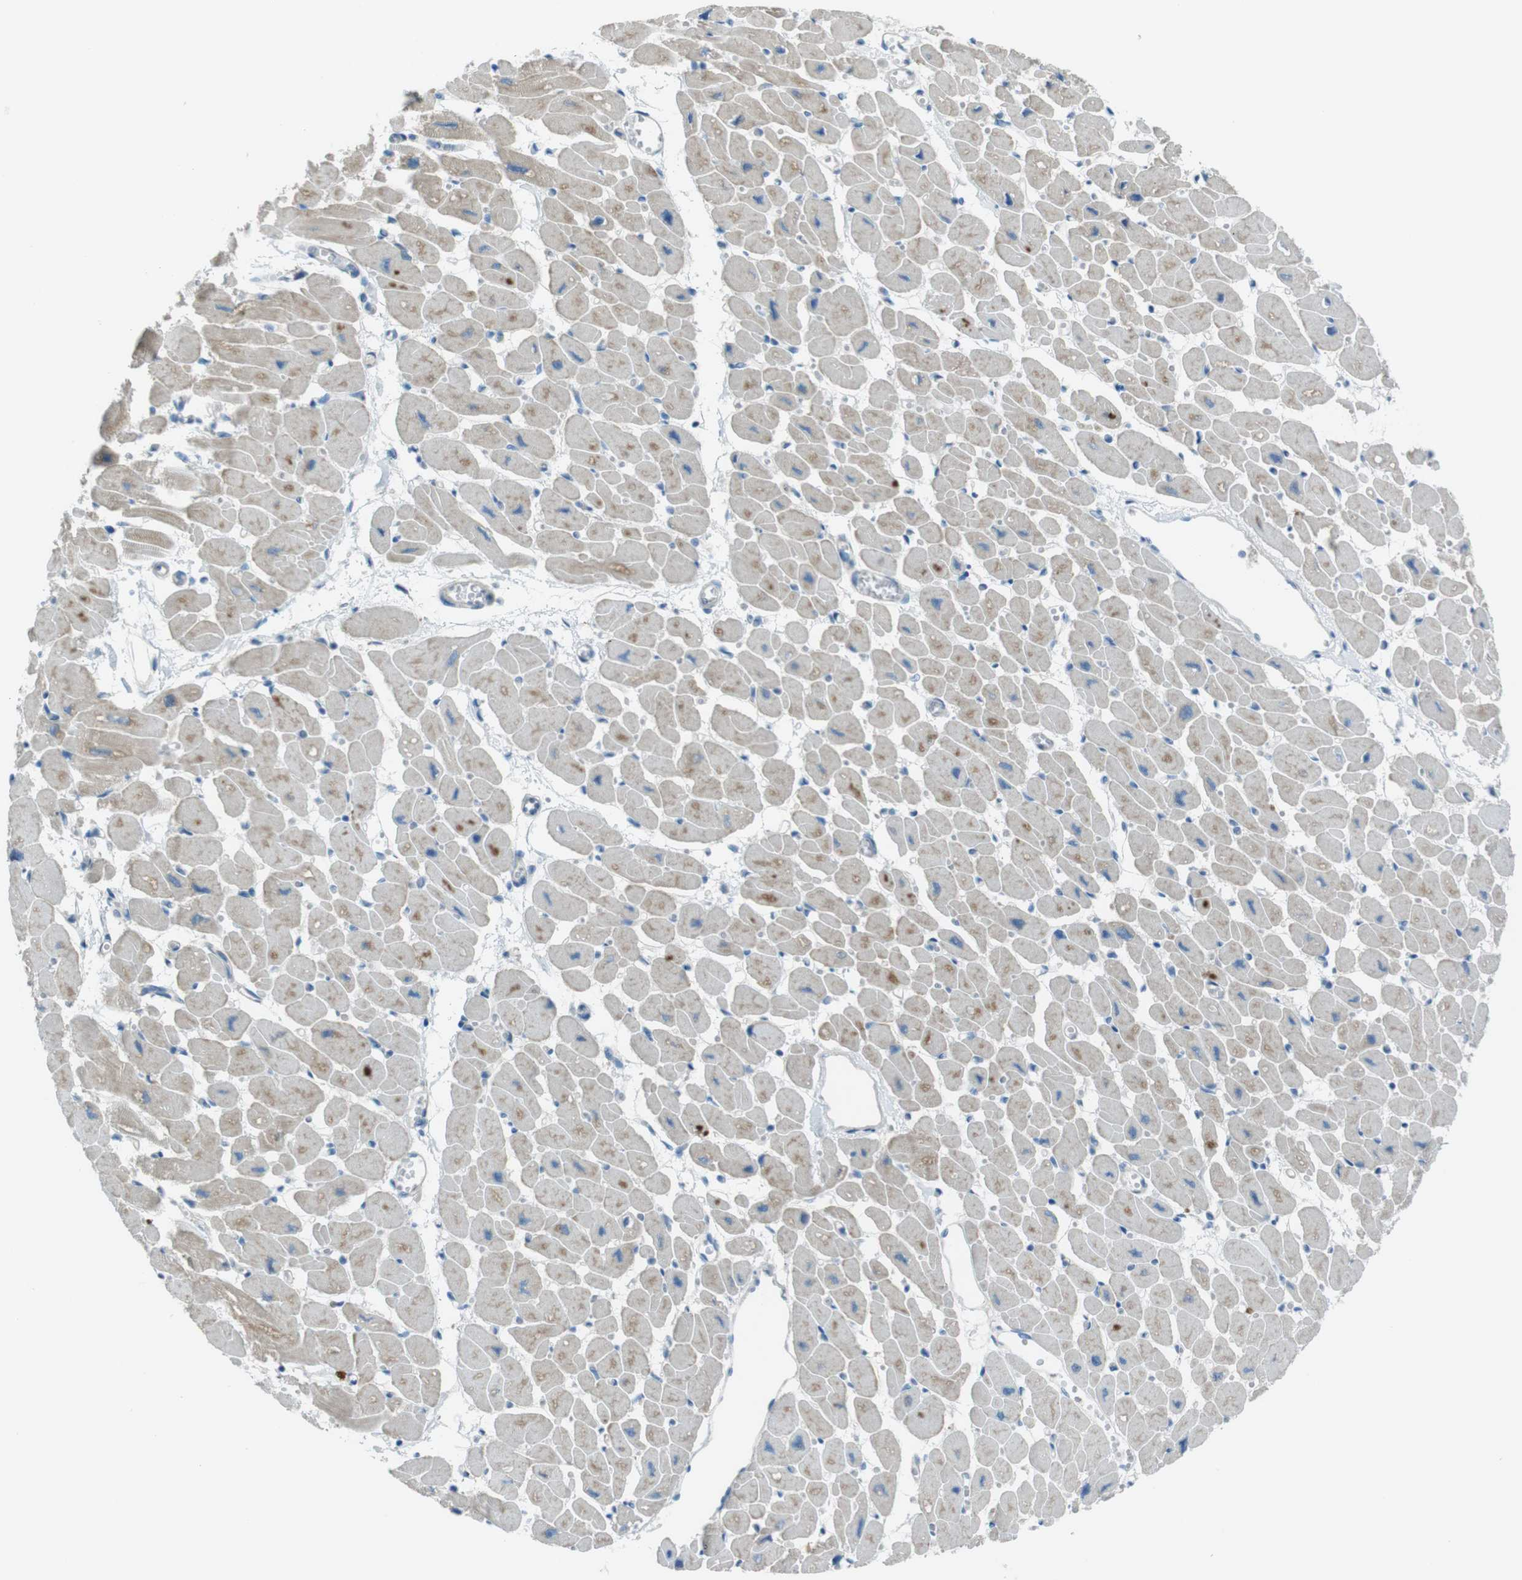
{"staining": {"intensity": "weak", "quantity": "25%-75%", "location": "cytoplasmic/membranous"}, "tissue": "heart muscle", "cell_type": "Cardiomyocytes", "image_type": "normal", "snomed": [{"axis": "morphology", "description": "Normal tissue, NOS"}, {"axis": "topography", "description": "Heart"}], "caption": "Immunohistochemistry (IHC) histopathology image of unremarkable heart muscle: heart muscle stained using immunohistochemistry exhibits low levels of weak protein expression localized specifically in the cytoplasmic/membranous of cardiomyocytes, appearing as a cytoplasmic/membranous brown color.", "gene": "TMEM41B", "patient": {"sex": "female", "age": 54}}